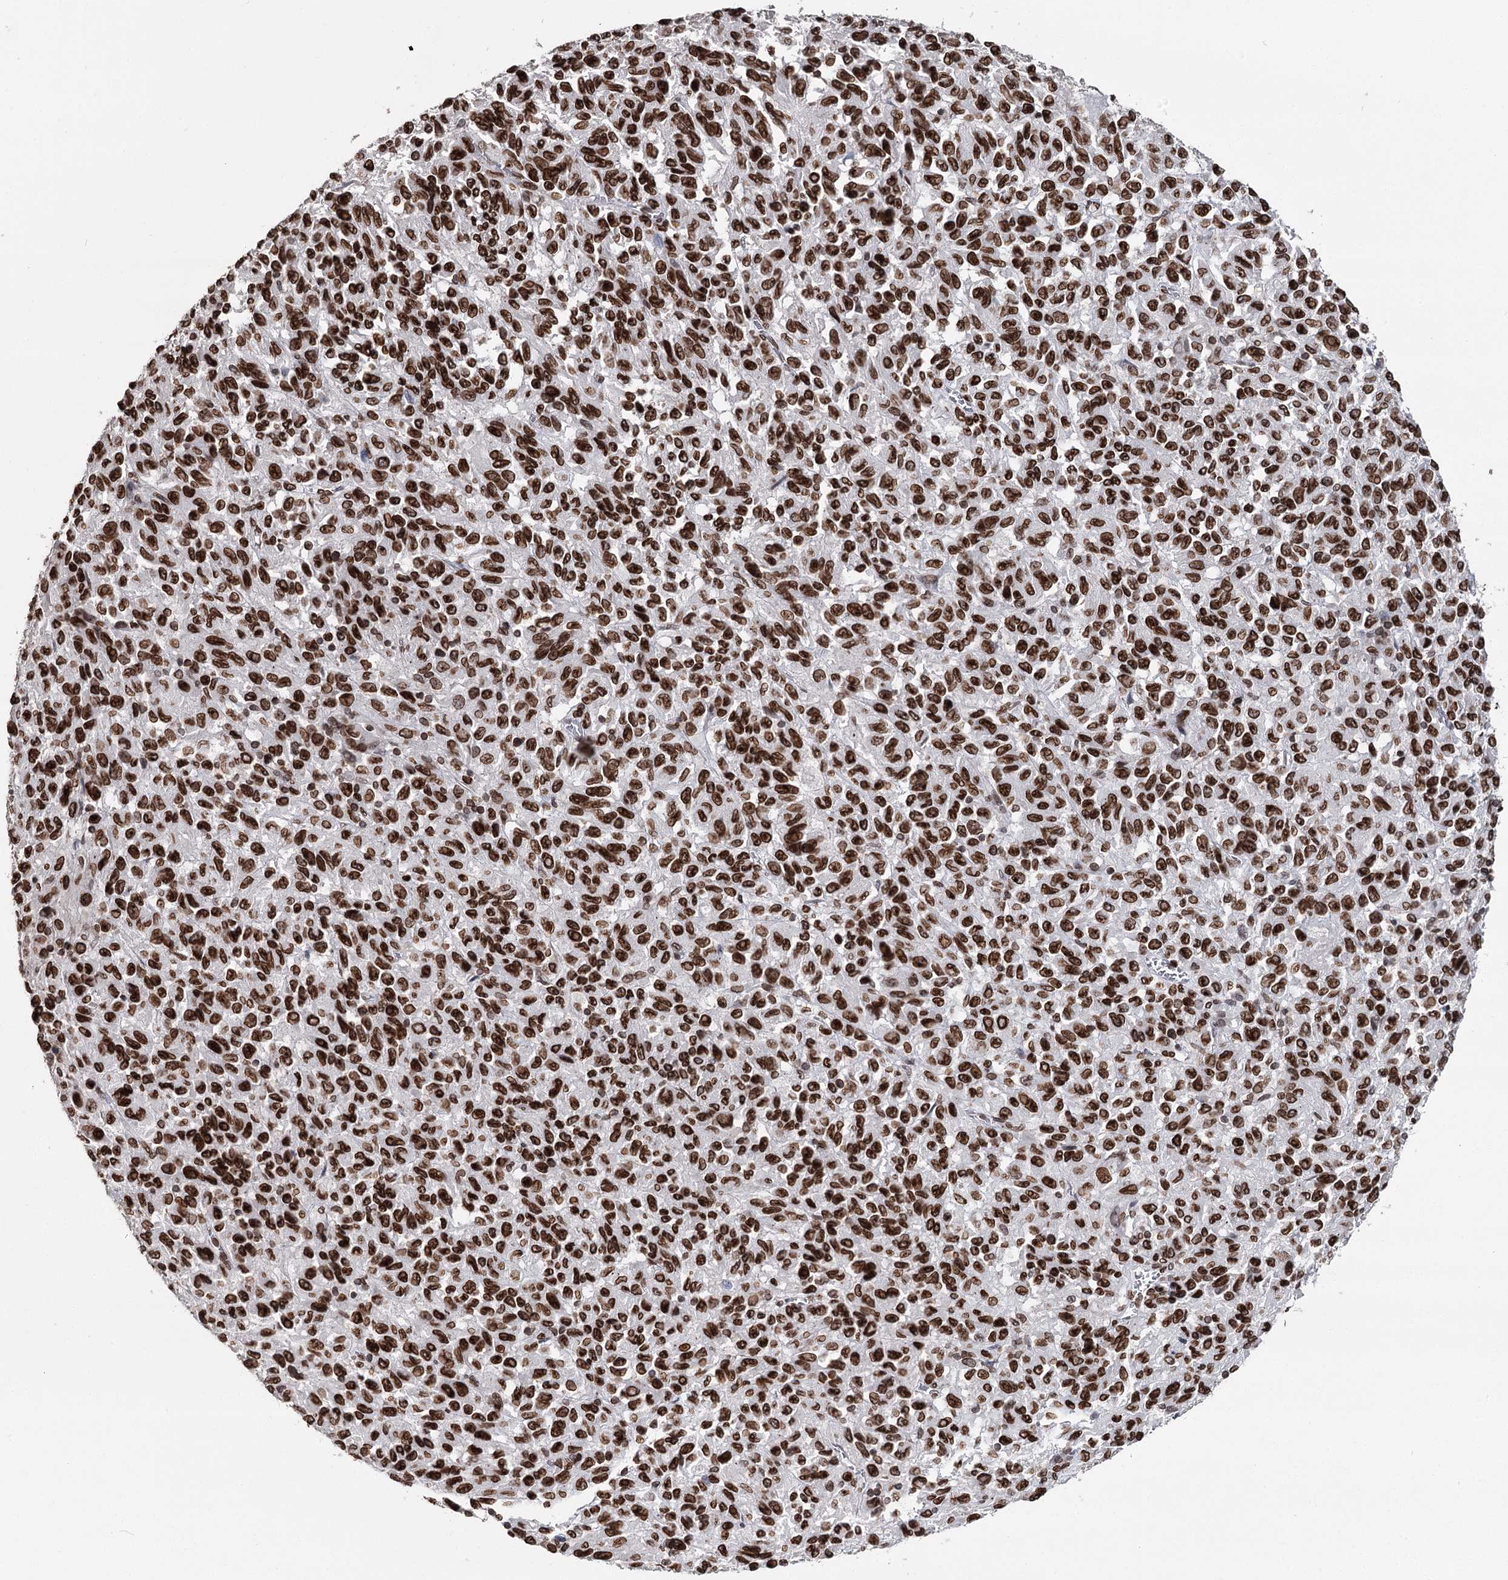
{"staining": {"intensity": "strong", "quantity": ">75%", "location": "cytoplasmic/membranous,nuclear"}, "tissue": "melanoma", "cell_type": "Tumor cells", "image_type": "cancer", "snomed": [{"axis": "morphology", "description": "Malignant melanoma, Metastatic site"}, {"axis": "topography", "description": "Lung"}], "caption": "Strong cytoplasmic/membranous and nuclear staining for a protein is appreciated in approximately >75% of tumor cells of malignant melanoma (metastatic site) using immunohistochemistry (IHC).", "gene": "KIAA0930", "patient": {"sex": "male", "age": 64}}